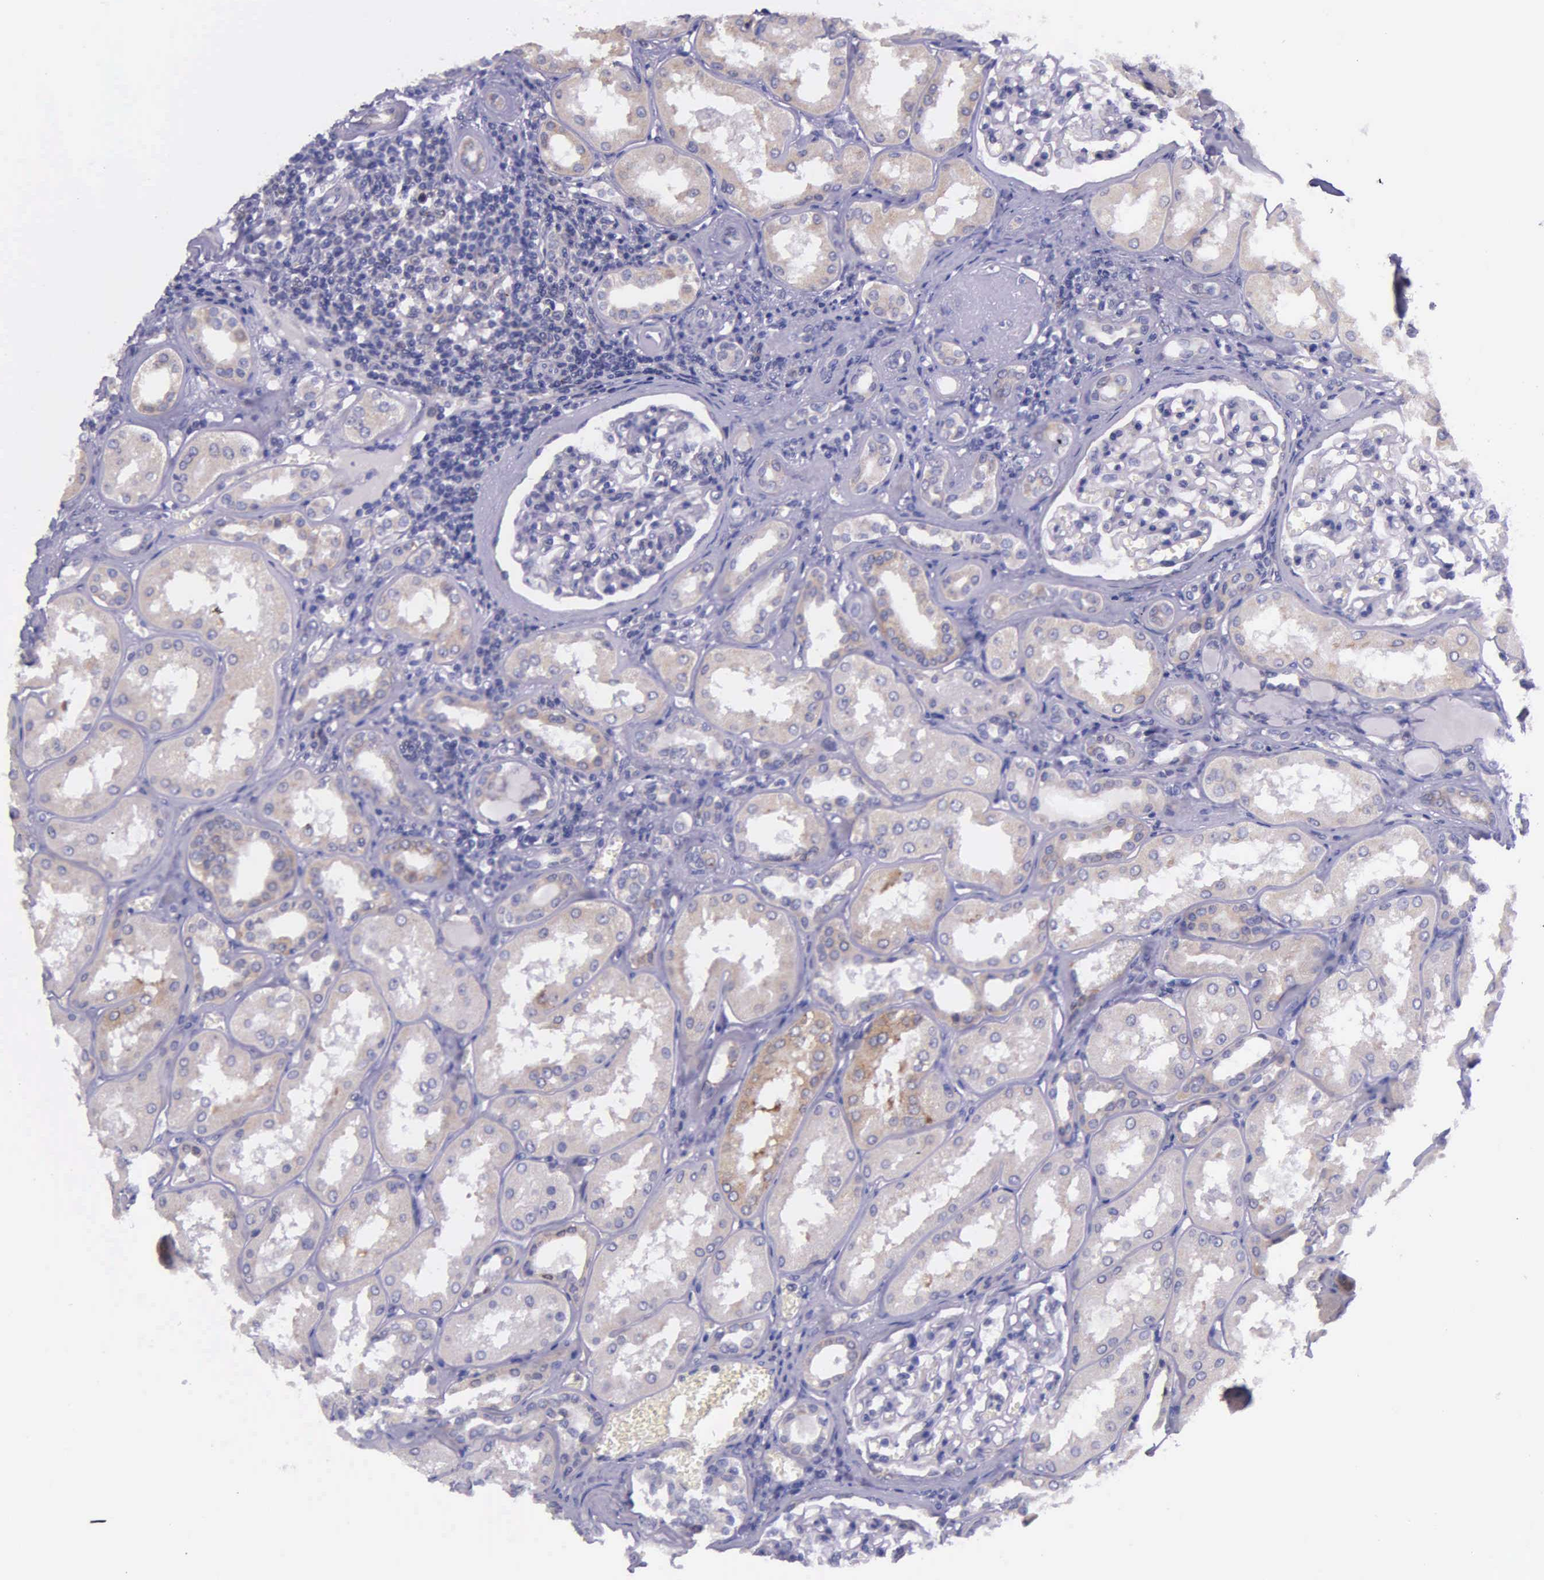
{"staining": {"intensity": "negative", "quantity": "none", "location": "none"}, "tissue": "kidney", "cell_type": "Cells in glomeruli", "image_type": "normal", "snomed": [{"axis": "morphology", "description": "Normal tissue, NOS"}, {"axis": "topography", "description": "Kidney"}], "caption": "Immunohistochemistry (IHC) histopathology image of benign kidney: kidney stained with DAB exhibits no significant protein staining in cells in glomeruli.", "gene": "NSDHL", "patient": {"sex": "male", "age": 61}}